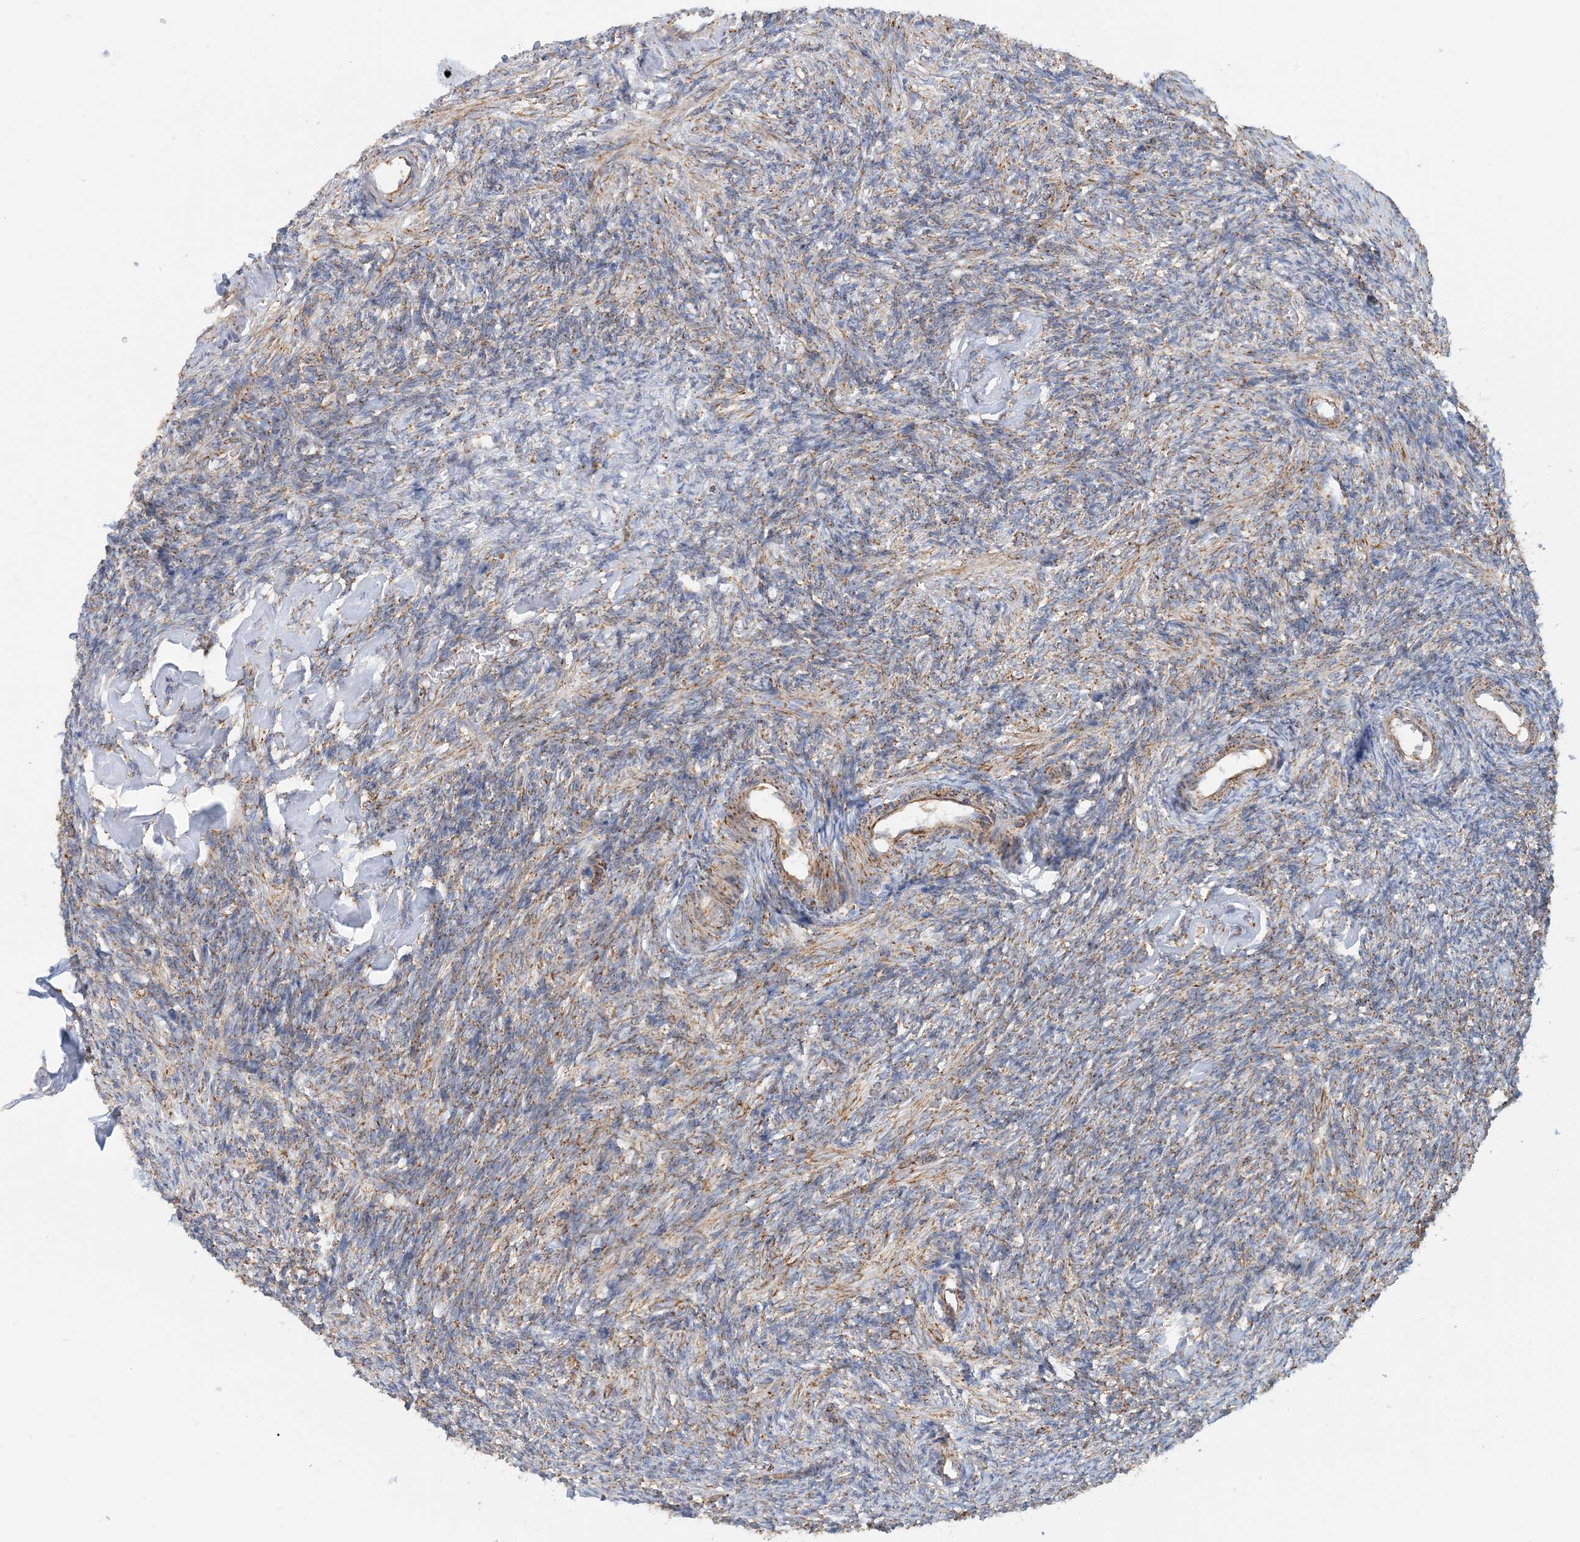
{"staining": {"intensity": "weak", "quantity": "25%-75%", "location": "cytoplasmic/membranous"}, "tissue": "ovary", "cell_type": "Ovarian stroma cells", "image_type": "normal", "snomed": [{"axis": "morphology", "description": "Normal tissue, NOS"}, {"axis": "topography", "description": "Ovary"}], "caption": "A brown stain shows weak cytoplasmic/membranous staining of a protein in ovarian stroma cells of normal ovary. (DAB (3,3'-diaminobenzidine) = brown stain, brightfield microscopy at high magnification).", "gene": "COA3", "patient": {"sex": "female", "age": 27}}